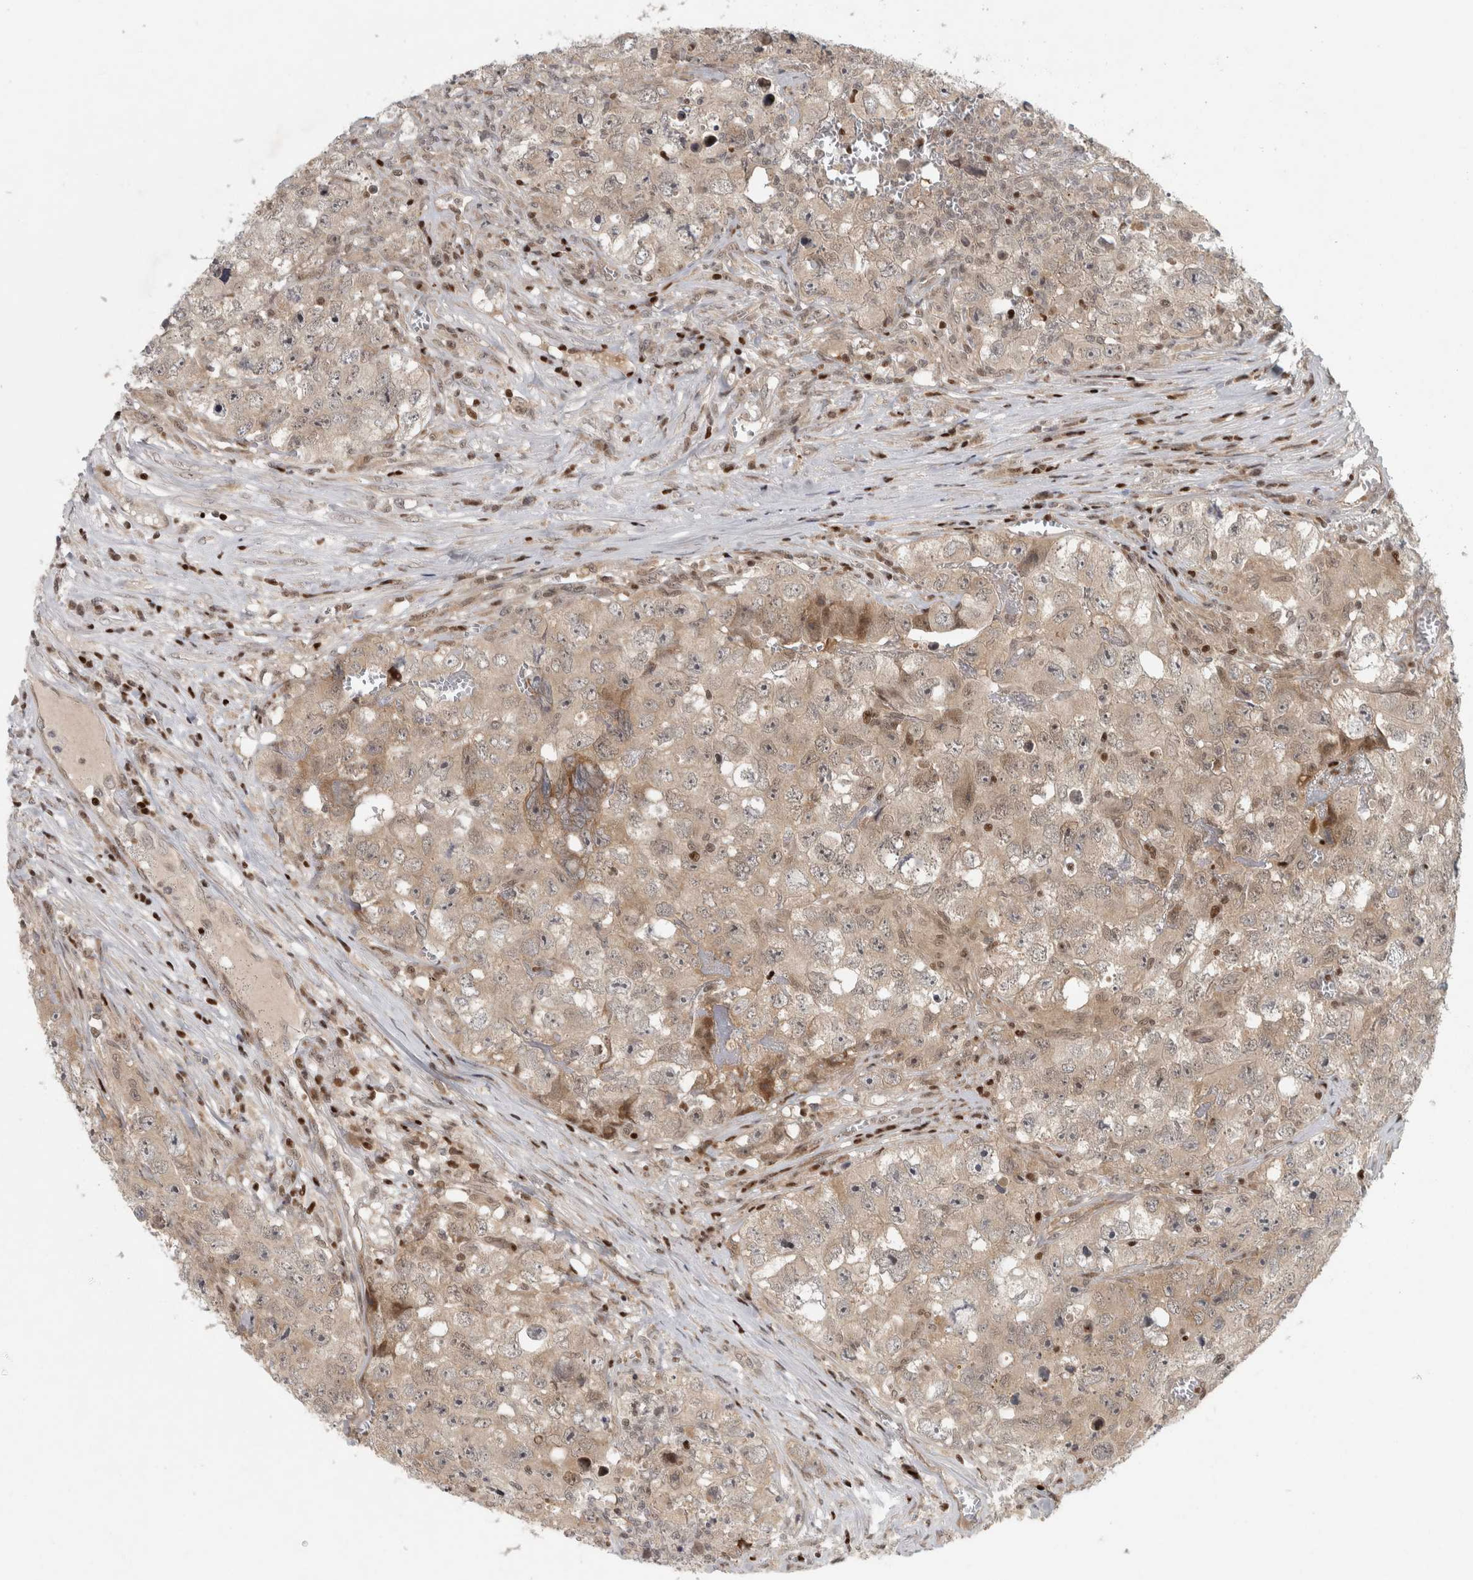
{"staining": {"intensity": "moderate", "quantity": "25%-75%", "location": "cytoplasmic/membranous,nuclear"}, "tissue": "testis cancer", "cell_type": "Tumor cells", "image_type": "cancer", "snomed": [{"axis": "morphology", "description": "Seminoma, NOS"}, {"axis": "morphology", "description": "Carcinoma, Embryonal, NOS"}, {"axis": "topography", "description": "Testis"}], "caption": "The image exhibits staining of testis cancer (embryonal carcinoma), revealing moderate cytoplasmic/membranous and nuclear protein staining (brown color) within tumor cells. The staining is performed using DAB brown chromogen to label protein expression. The nuclei are counter-stained blue using hematoxylin.", "gene": "KDM8", "patient": {"sex": "male", "age": 43}}